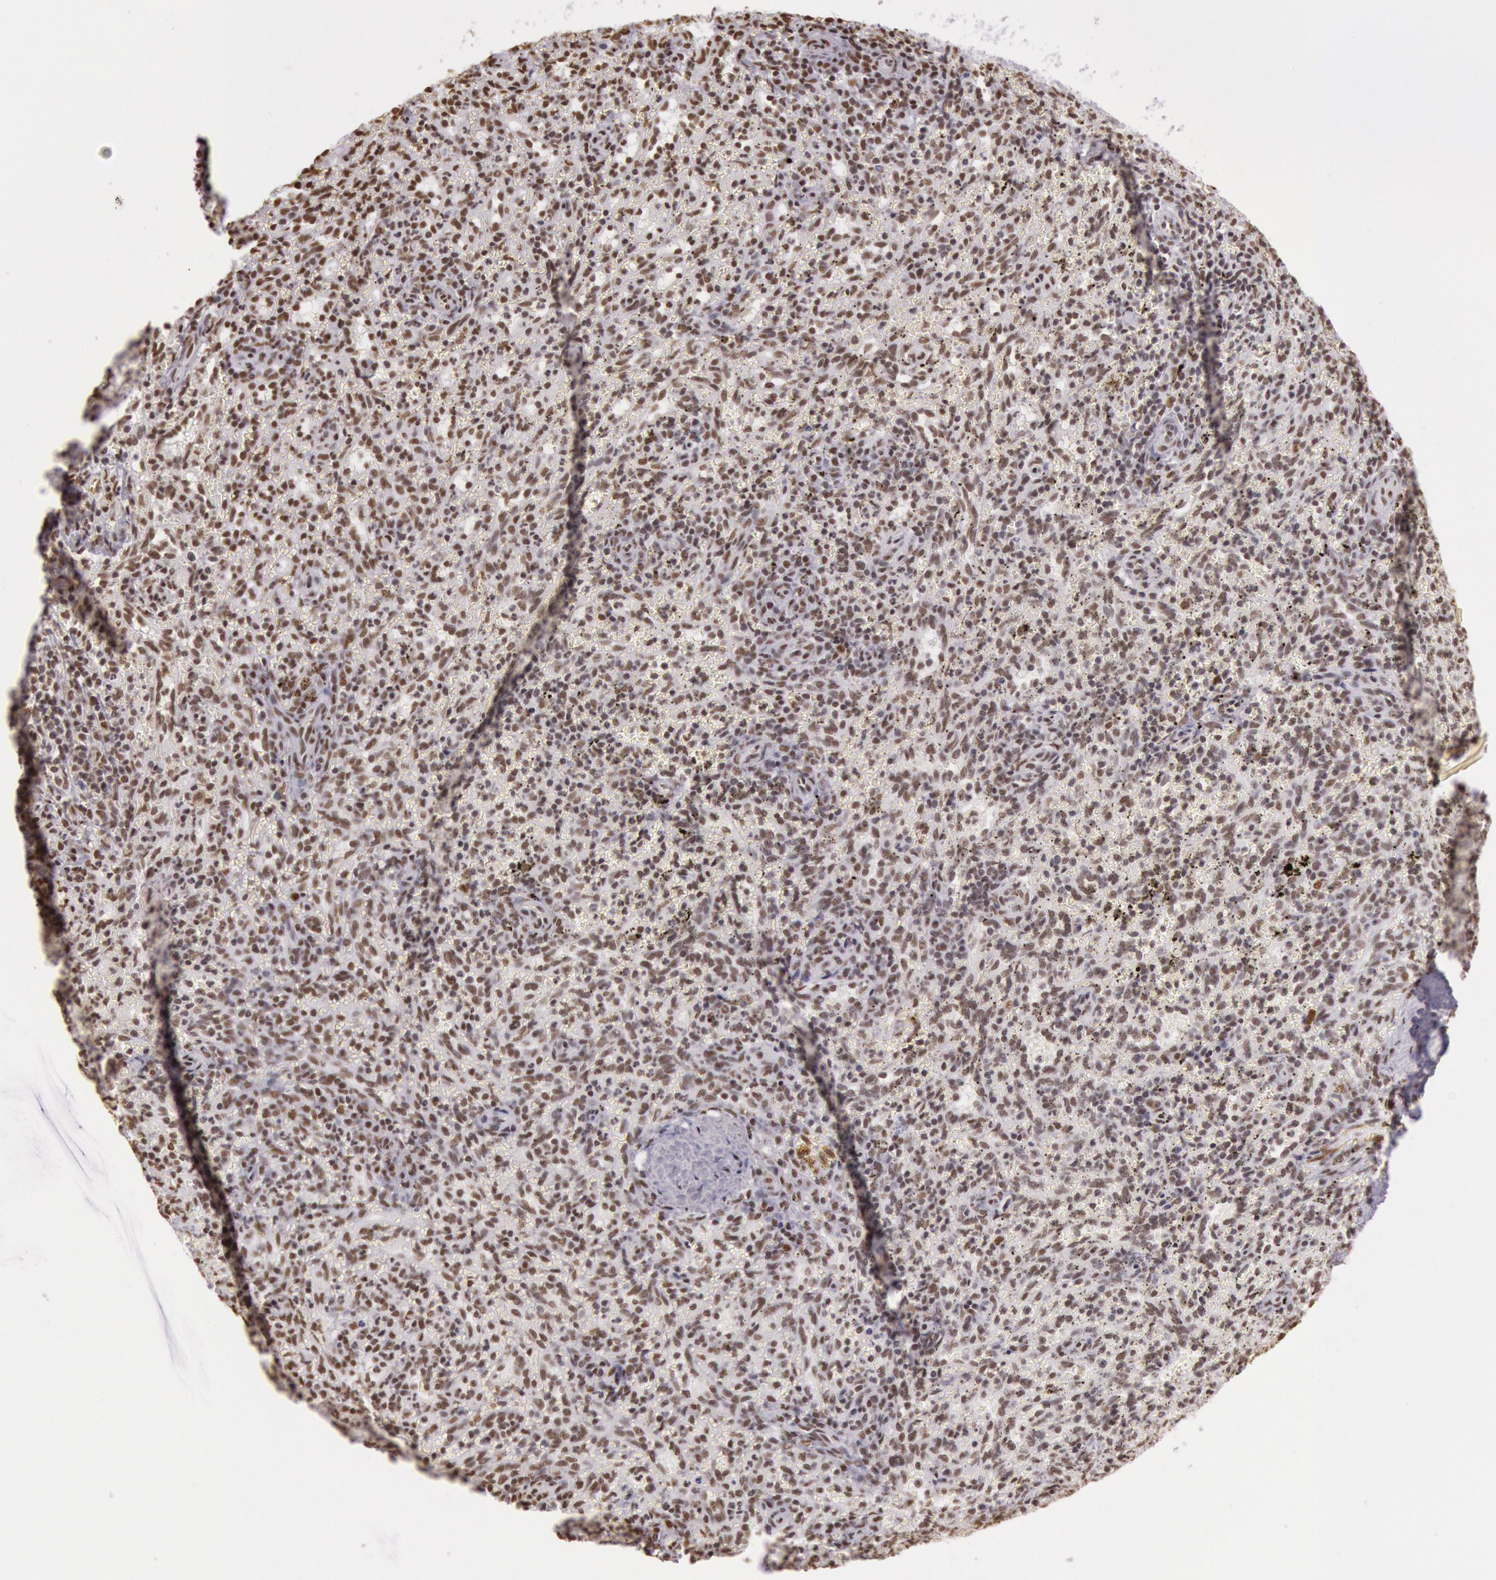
{"staining": {"intensity": "moderate", "quantity": "25%-75%", "location": "nuclear"}, "tissue": "spleen", "cell_type": "Cells in red pulp", "image_type": "normal", "snomed": [{"axis": "morphology", "description": "Normal tissue, NOS"}, {"axis": "topography", "description": "Spleen"}], "caption": "This photomicrograph shows normal spleen stained with immunohistochemistry (IHC) to label a protein in brown. The nuclear of cells in red pulp show moderate positivity for the protein. Nuclei are counter-stained blue.", "gene": "HNRNPH1", "patient": {"sex": "female", "age": 10}}